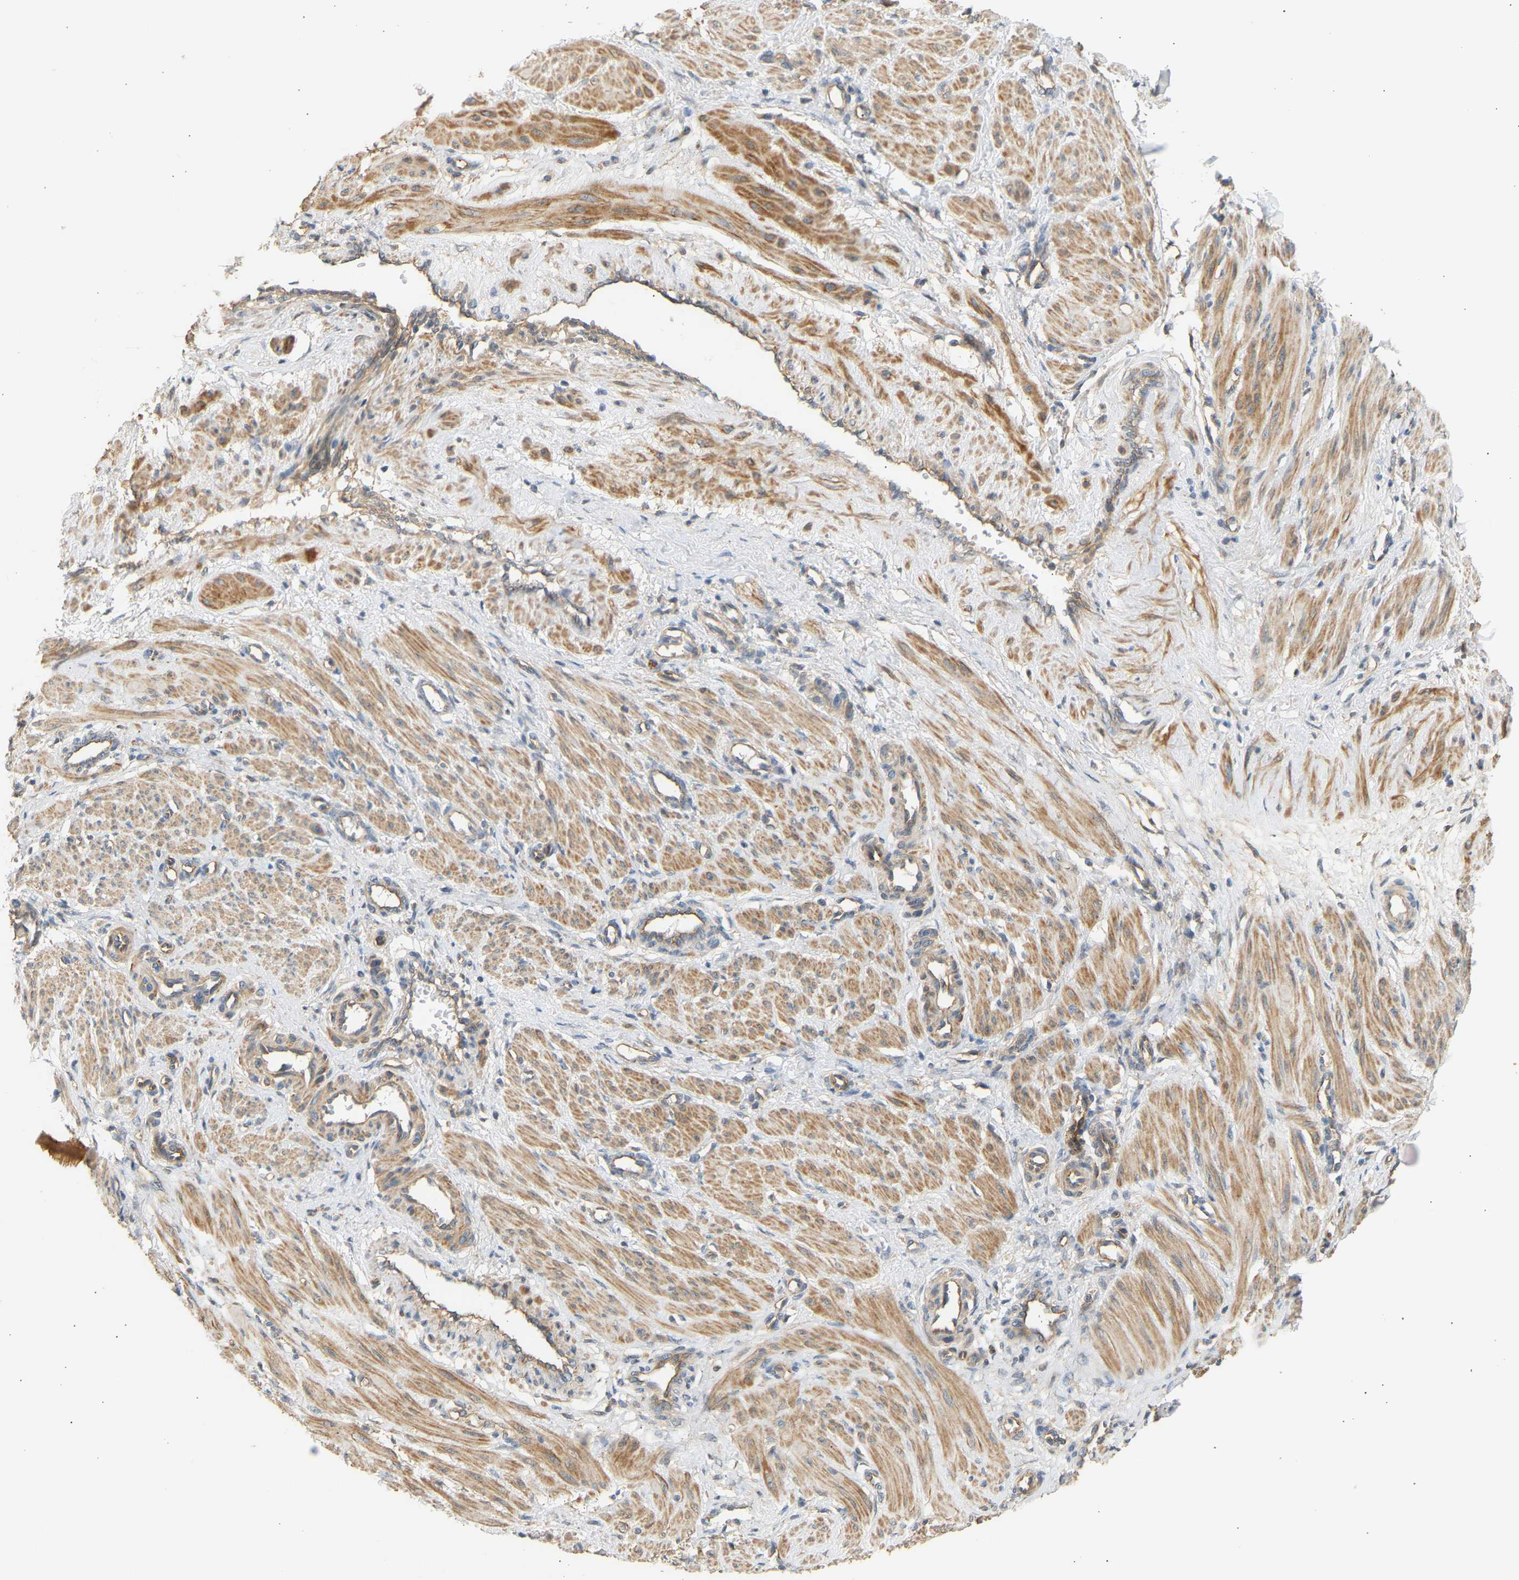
{"staining": {"intensity": "moderate", "quantity": ">75%", "location": "cytoplasmic/membranous"}, "tissue": "smooth muscle", "cell_type": "Smooth muscle cells", "image_type": "normal", "snomed": [{"axis": "morphology", "description": "Normal tissue, NOS"}, {"axis": "topography", "description": "Endometrium"}], "caption": "Protein expression analysis of unremarkable smooth muscle reveals moderate cytoplasmic/membranous expression in approximately >75% of smooth muscle cells.", "gene": "RGL1", "patient": {"sex": "female", "age": 33}}